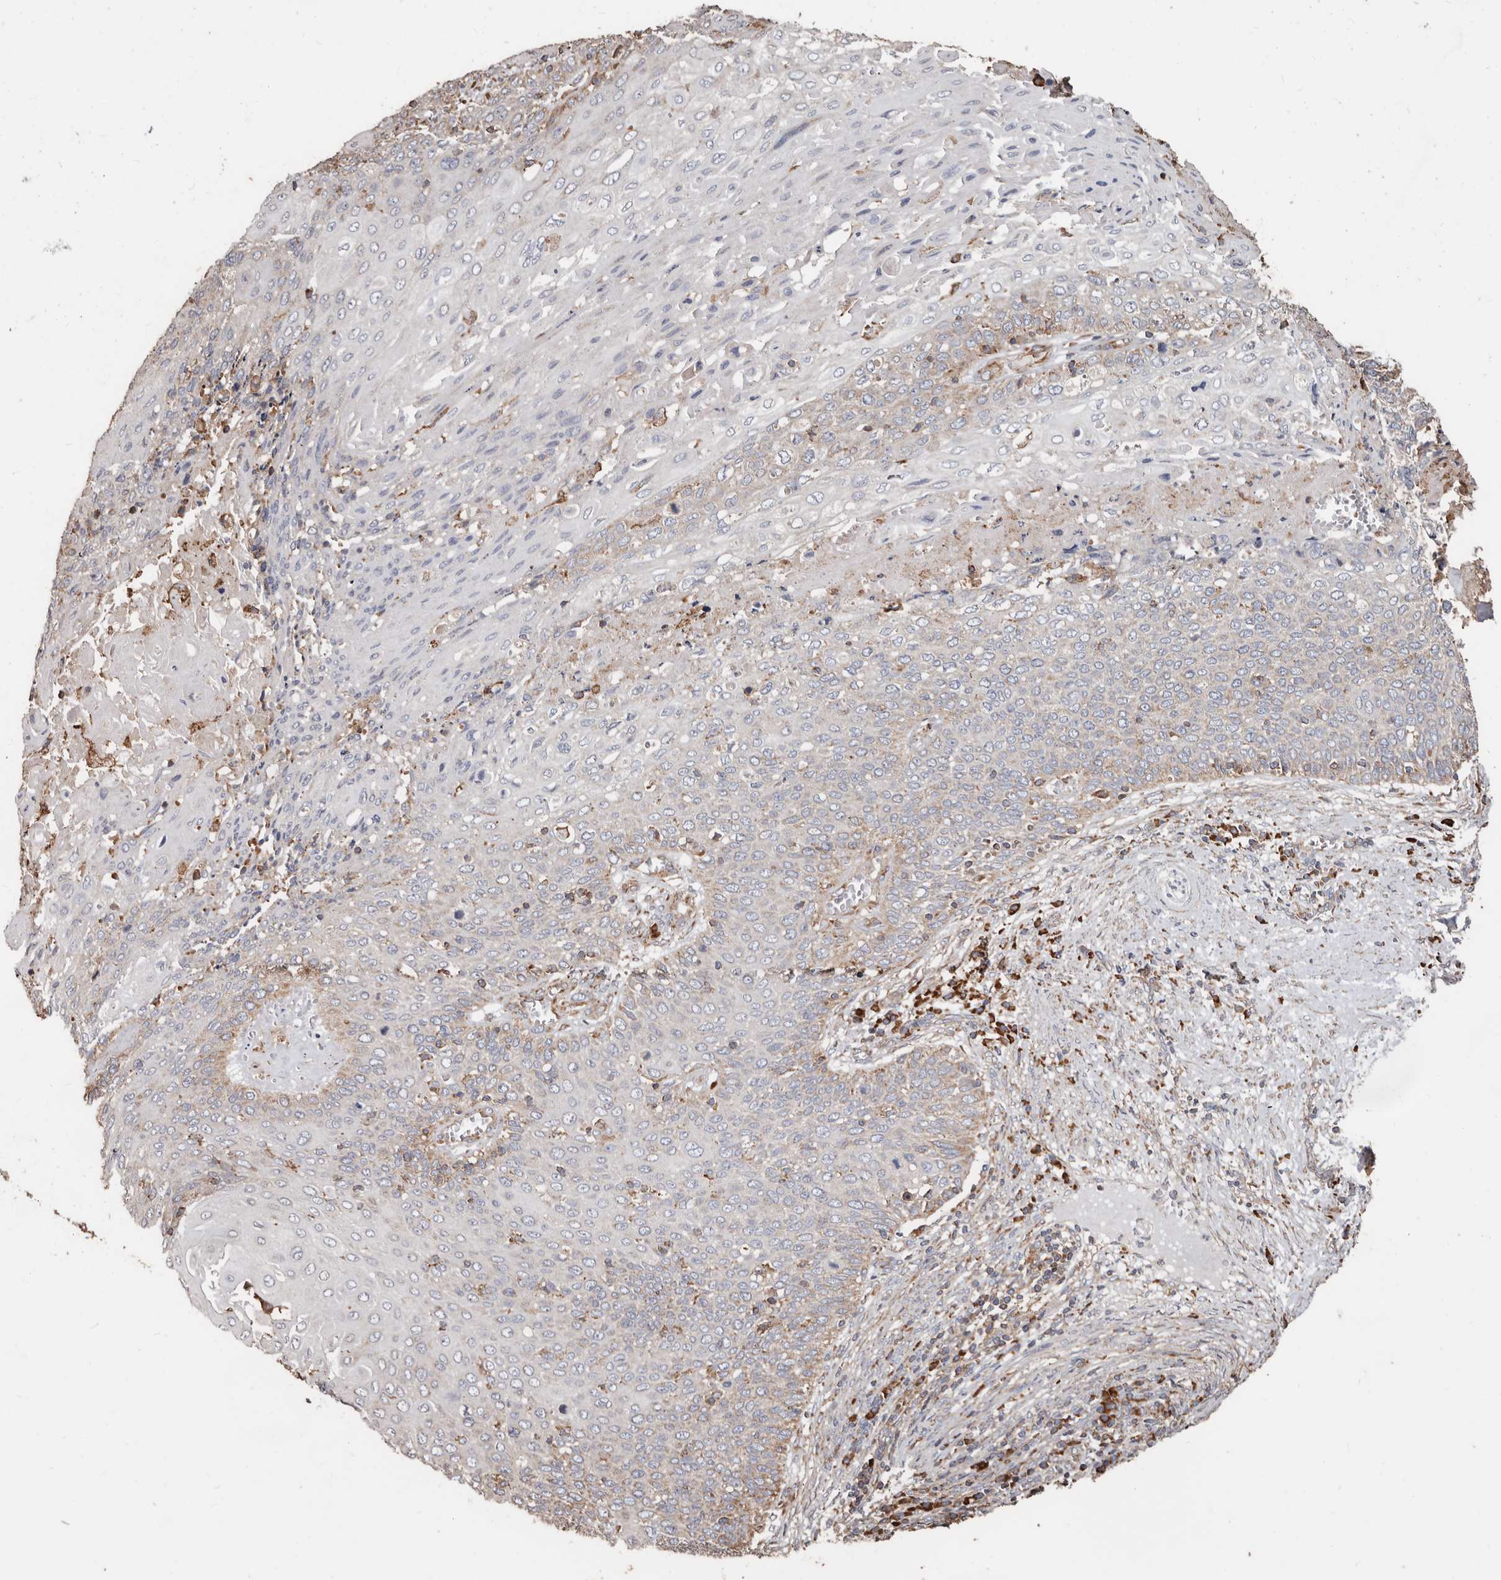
{"staining": {"intensity": "weak", "quantity": "<25%", "location": "cytoplasmic/membranous"}, "tissue": "cervical cancer", "cell_type": "Tumor cells", "image_type": "cancer", "snomed": [{"axis": "morphology", "description": "Squamous cell carcinoma, NOS"}, {"axis": "topography", "description": "Cervix"}], "caption": "IHC histopathology image of human cervical cancer stained for a protein (brown), which exhibits no expression in tumor cells. The staining is performed using DAB brown chromogen with nuclei counter-stained in using hematoxylin.", "gene": "OSGIN2", "patient": {"sex": "female", "age": 39}}